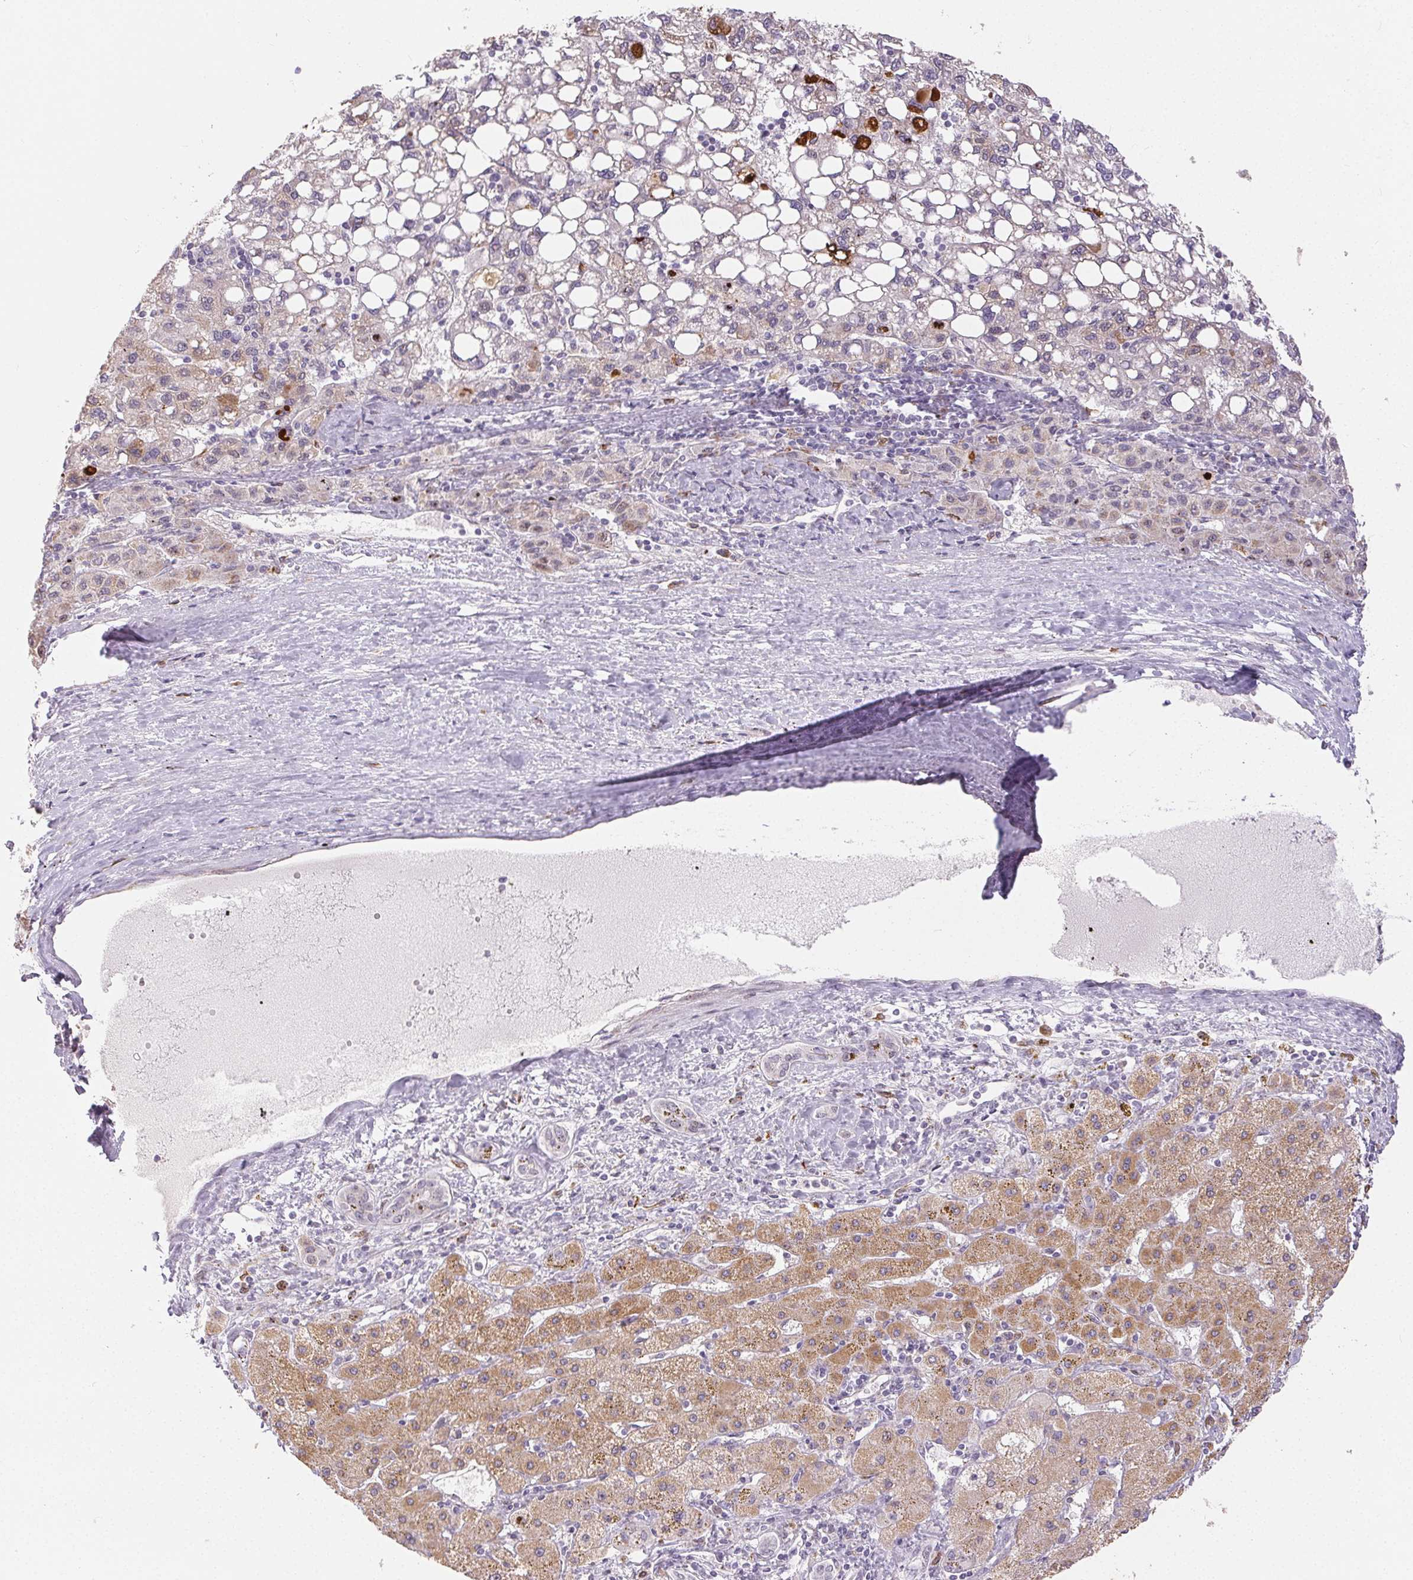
{"staining": {"intensity": "moderate", "quantity": "25%-75%", "location": "cytoplasmic/membranous"}, "tissue": "liver cancer", "cell_type": "Tumor cells", "image_type": "cancer", "snomed": [{"axis": "morphology", "description": "Carcinoma, Hepatocellular, NOS"}, {"axis": "topography", "description": "Liver"}], "caption": "Moderate cytoplasmic/membranous expression is appreciated in about 25%-75% of tumor cells in hepatocellular carcinoma (liver).", "gene": "RPGRIP1", "patient": {"sex": "female", "age": 82}}